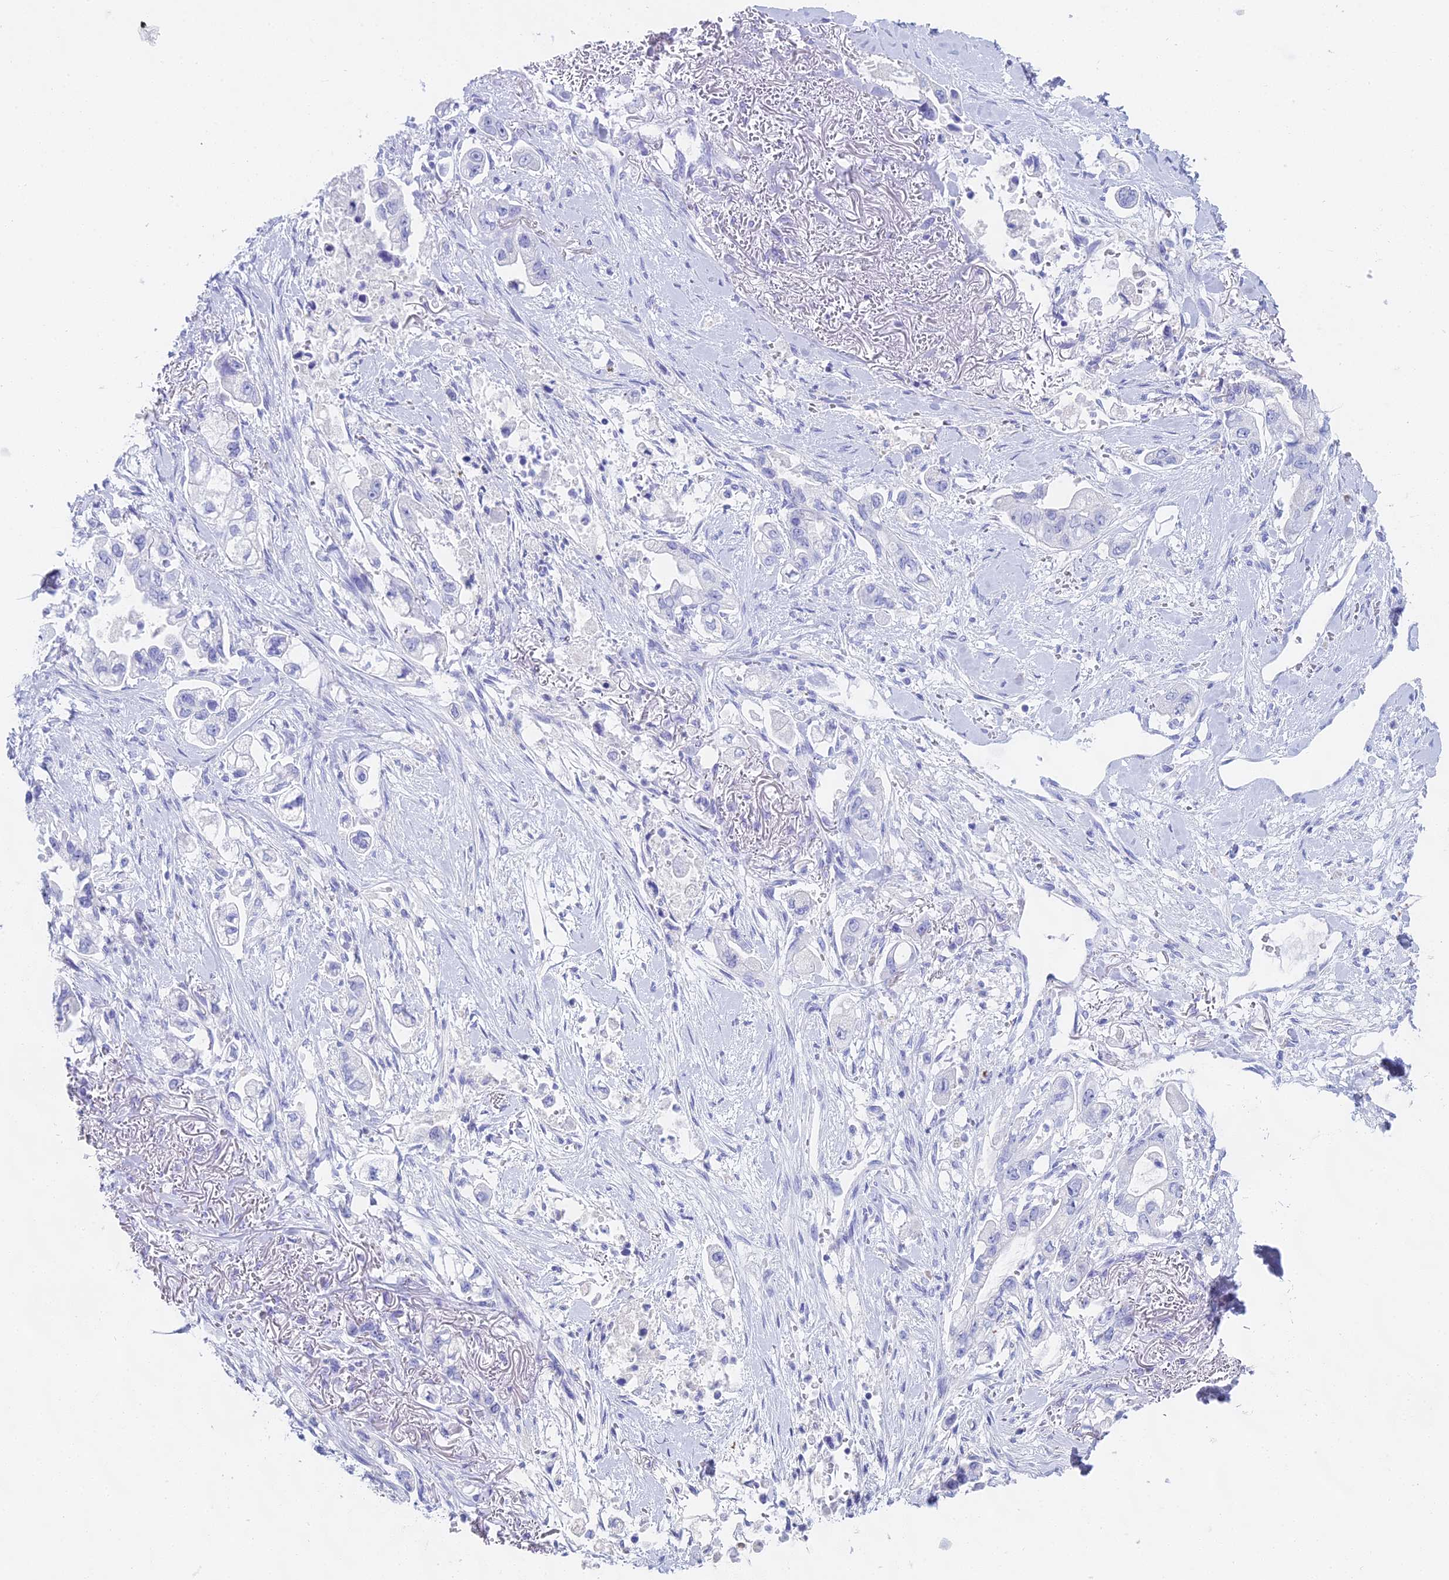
{"staining": {"intensity": "negative", "quantity": "none", "location": "none"}, "tissue": "stomach cancer", "cell_type": "Tumor cells", "image_type": "cancer", "snomed": [{"axis": "morphology", "description": "Adenocarcinoma, NOS"}, {"axis": "topography", "description": "Stomach"}], "caption": "High power microscopy histopathology image of an IHC micrograph of stomach adenocarcinoma, revealing no significant staining in tumor cells.", "gene": "CGB2", "patient": {"sex": "male", "age": 62}}